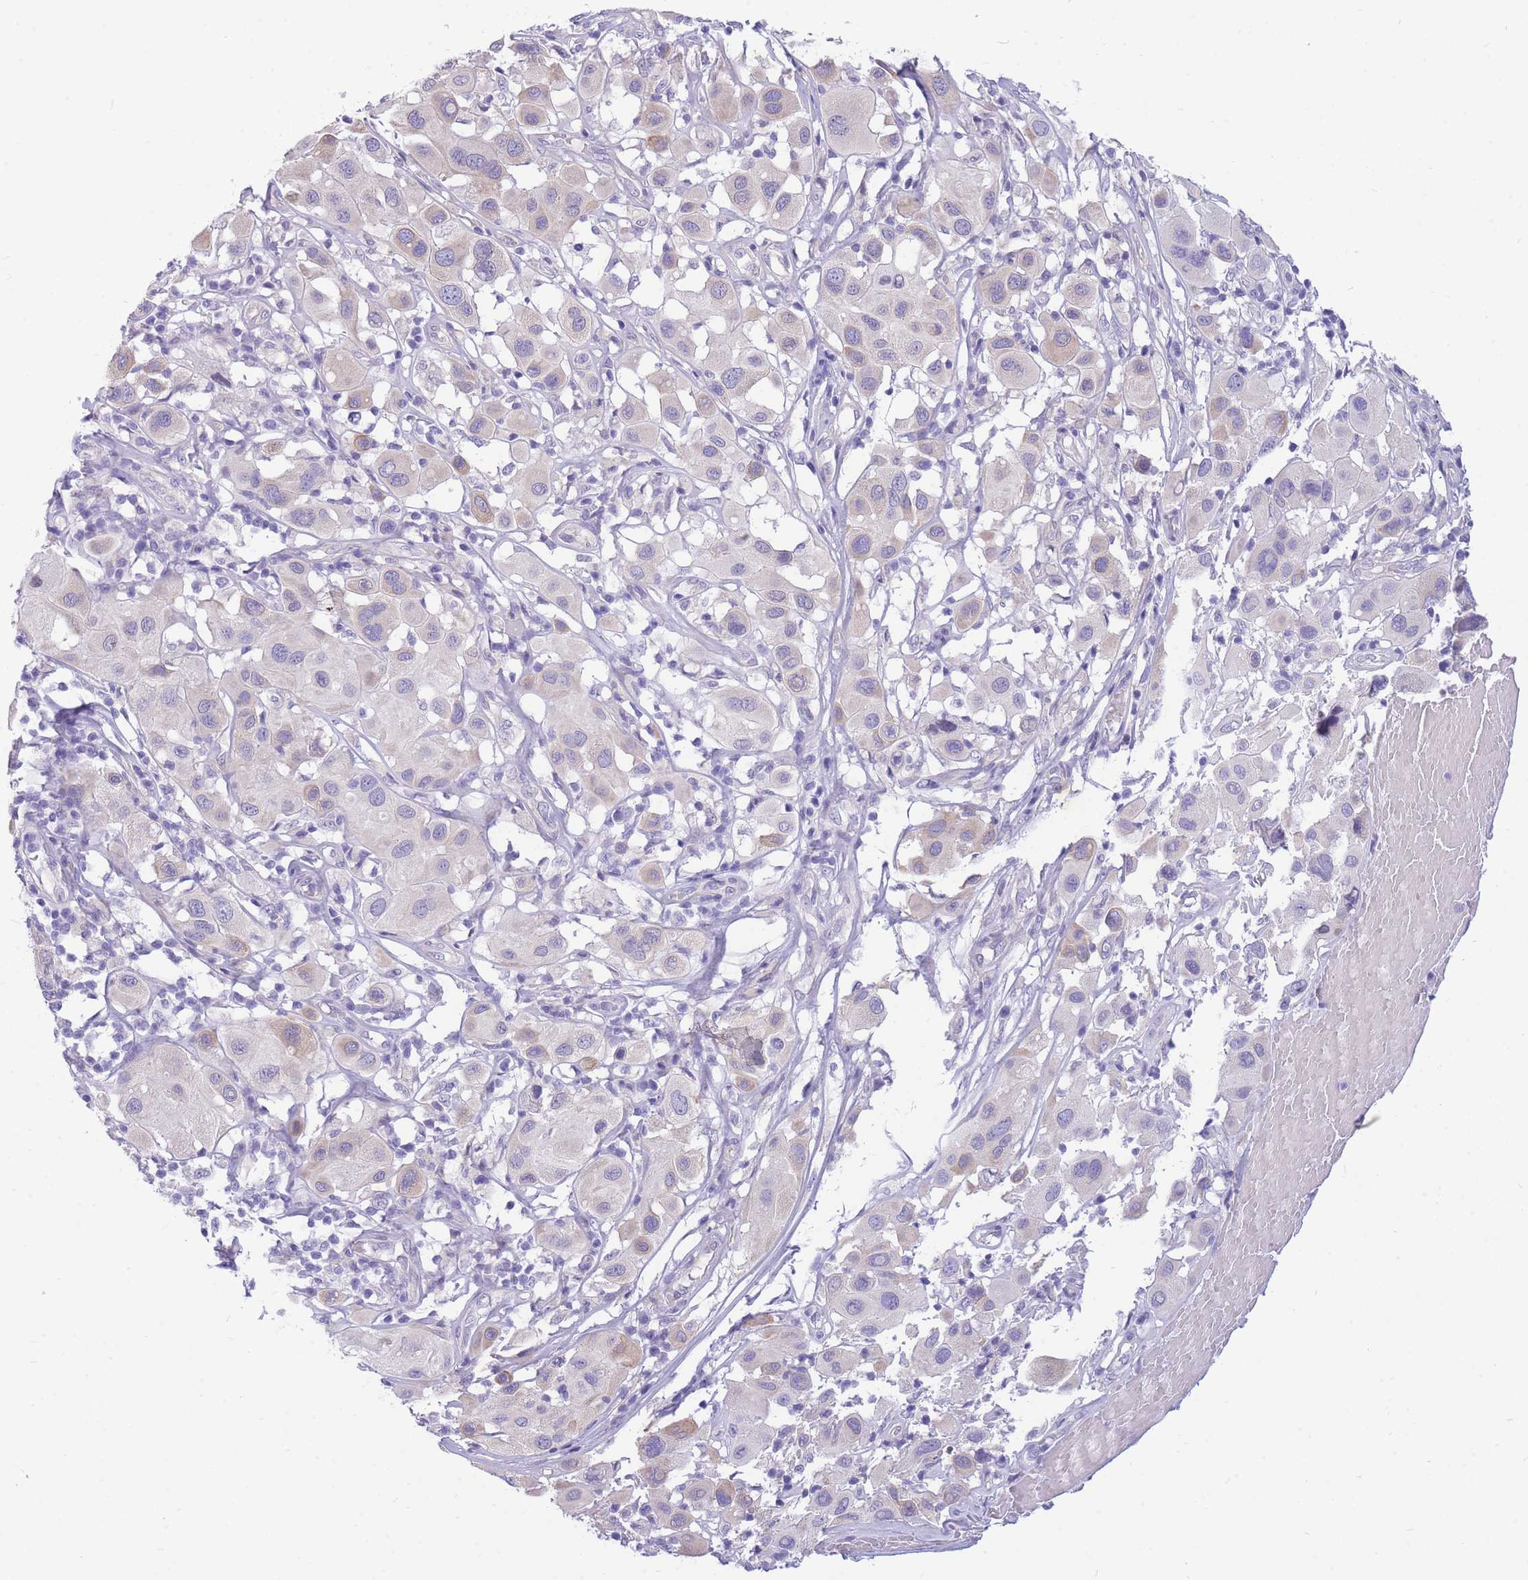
{"staining": {"intensity": "negative", "quantity": "none", "location": "none"}, "tissue": "melanoma", "cell_type": "Tumor cells", "image_type": "cancer", "snomed": [{"axis": "morphology", "description": "Malignant melanoma, Metastatic site"}, {"axis": "topography", "description": "Skin"}], "caption": "The micrograph exhibits no significant staining in tumor cells of malignant melanoma (metastatic site).", "gene": "ZNF311", "patient": {"sex": "male", "age": 41}}